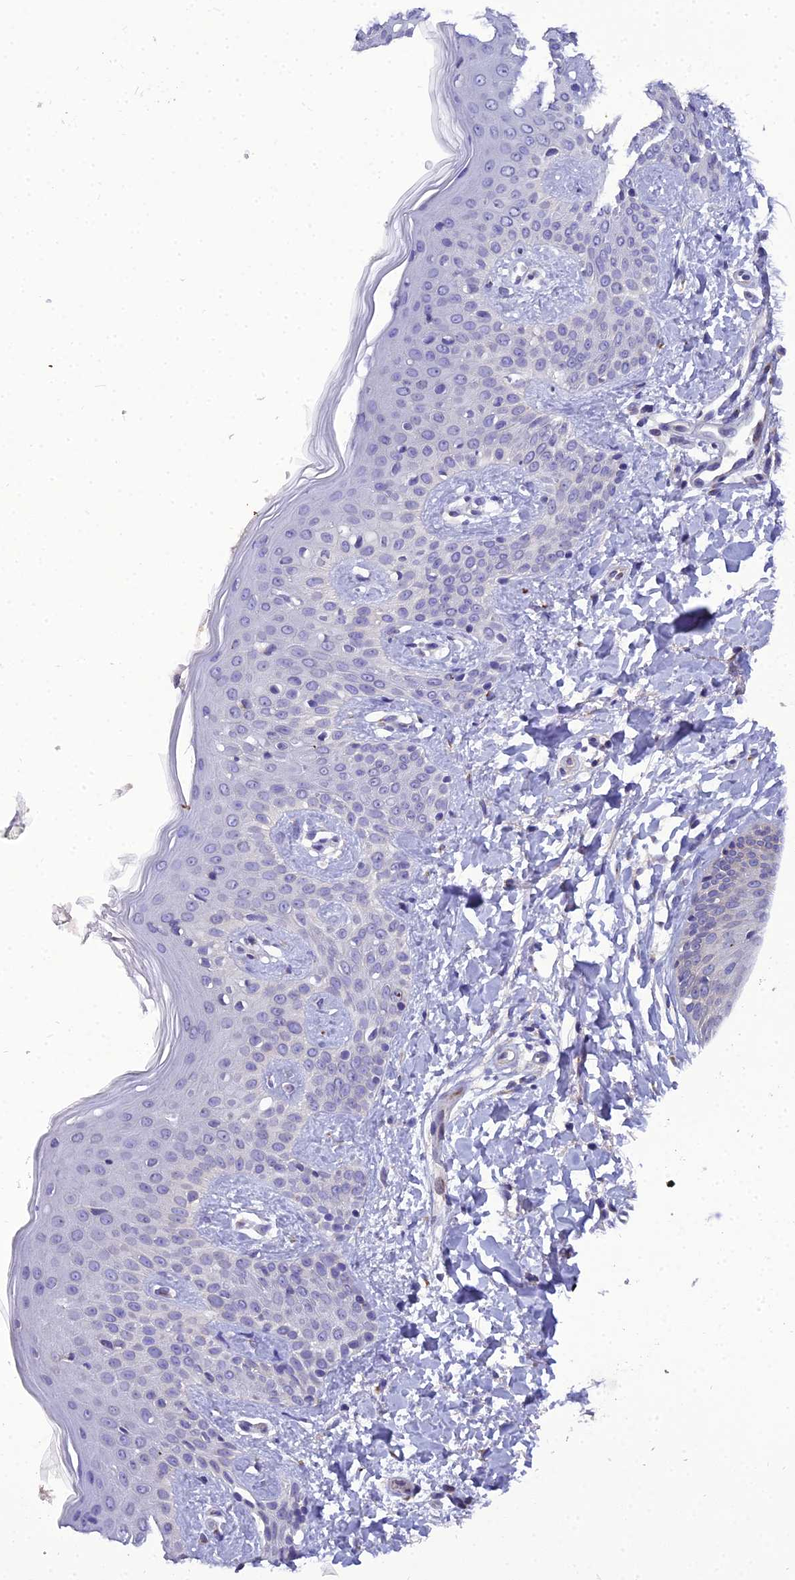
{"staining": {"intensity": "negative", "quantity": "none", "location": "none"}, "tissue": "skin", "cell_type": "Fibroblasts", "image_type": "normal", "snomed": [{"axis": "morphology", "description": "Normal tissue, NOS"}, {"axis": "topography", "description": "Skin"}], "caption": "Histopathology image shows no significant protein positivity in fibroblasts of benign skin.", "gene": "GOLPH3", "patient": {"sex": "male", "age": 16}}